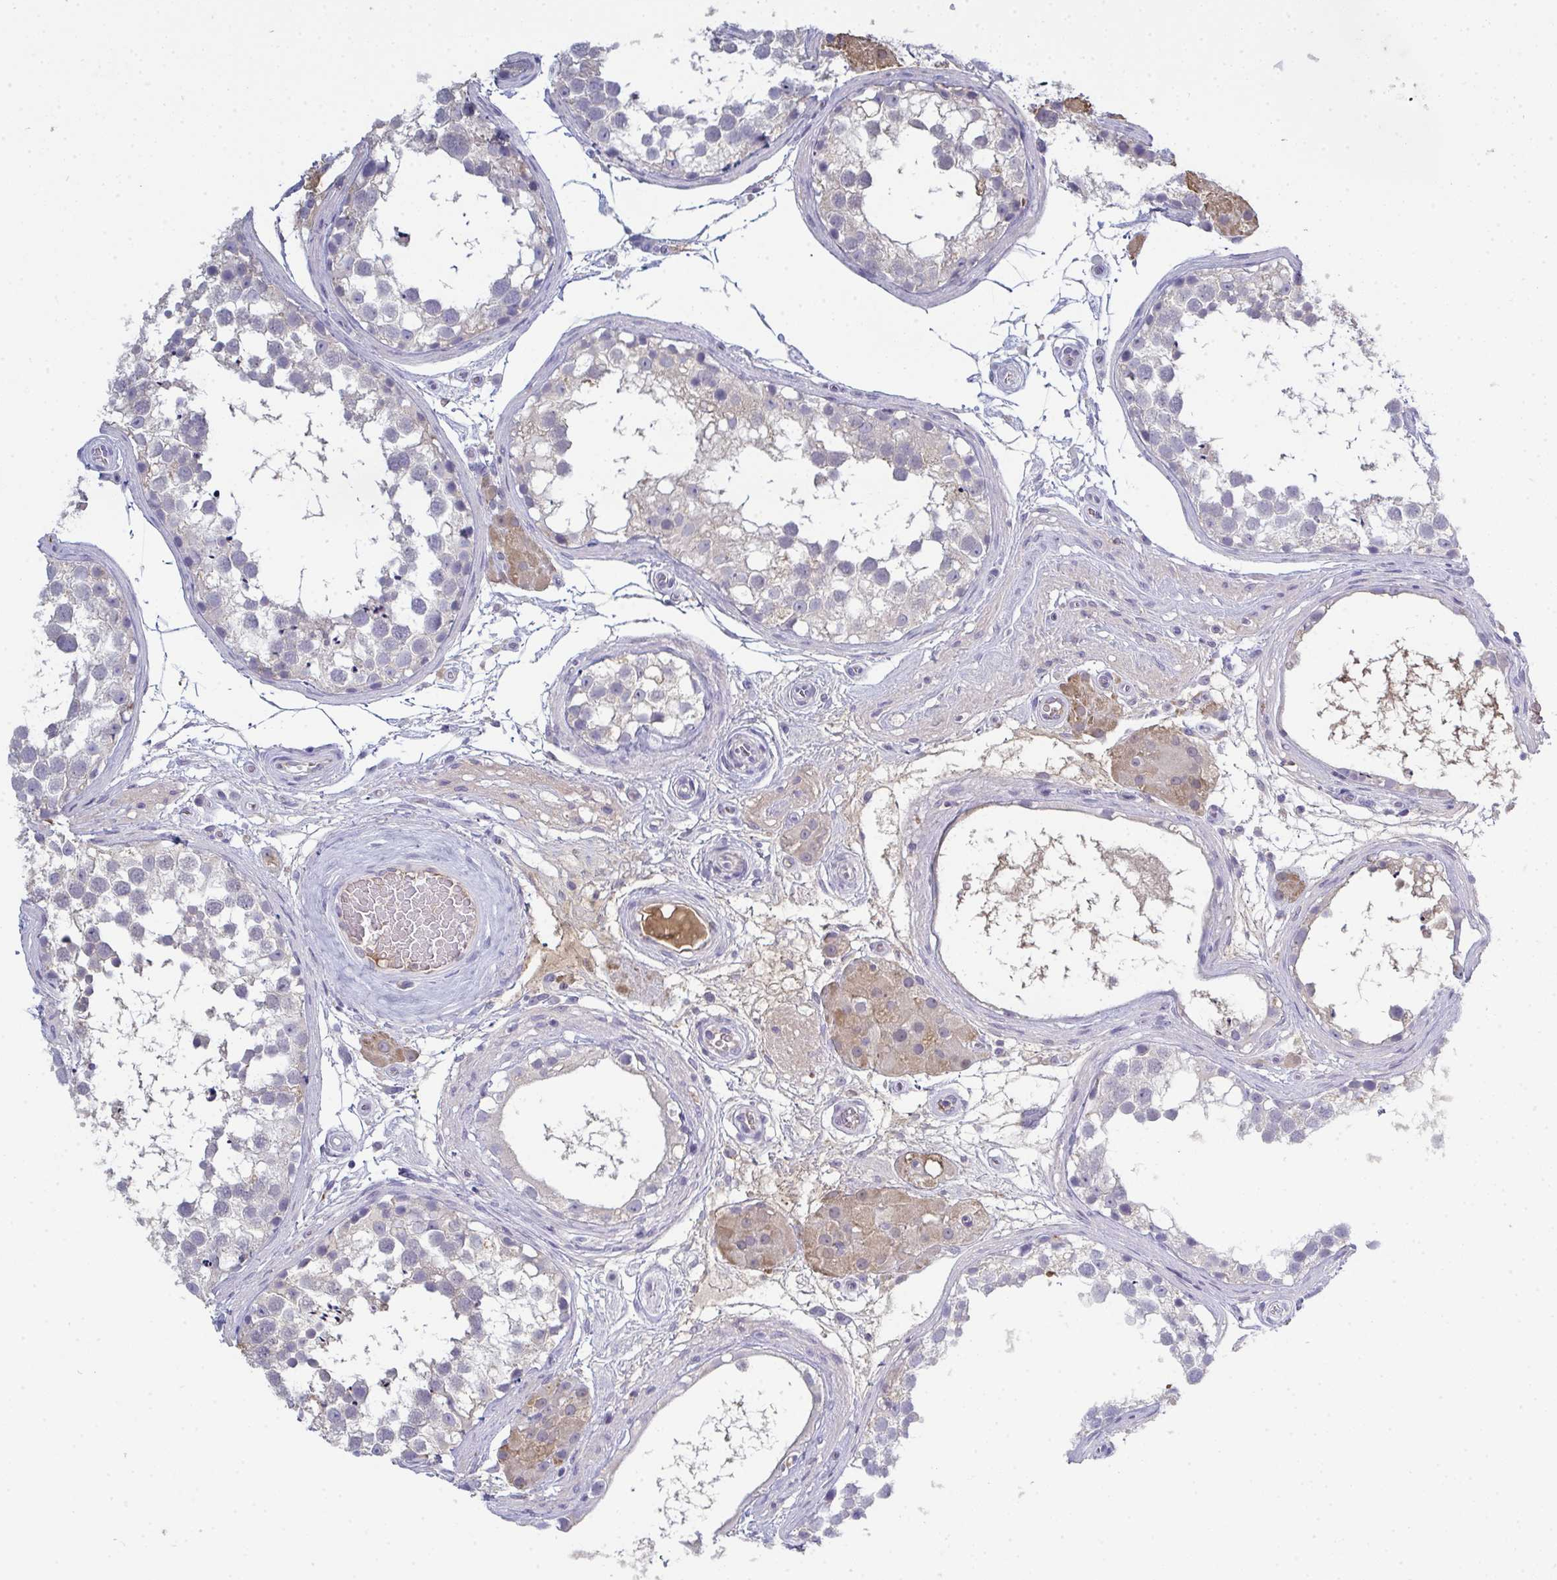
{"staining": {"intensity": "negative", "quantity": "none", "location": "none"}, "tissue": "testis", "cell_type": "Cells in seminiferous ducts", "image_type": "normal", "snomed": [{"axis": "morphology", "description": "Normal tissue, NOS"}, {"axis": "morphology", "description": "Seminoma, NOS"}, {"axis": "topography", "description": "Testis"}], "caption": "This is an immunohistochemistry micrograph of benign testis. There is no positivity in cells in seminiferous ducts.", "gene": "ADAM21", "patient": {"sex": "male", "age": 65}}